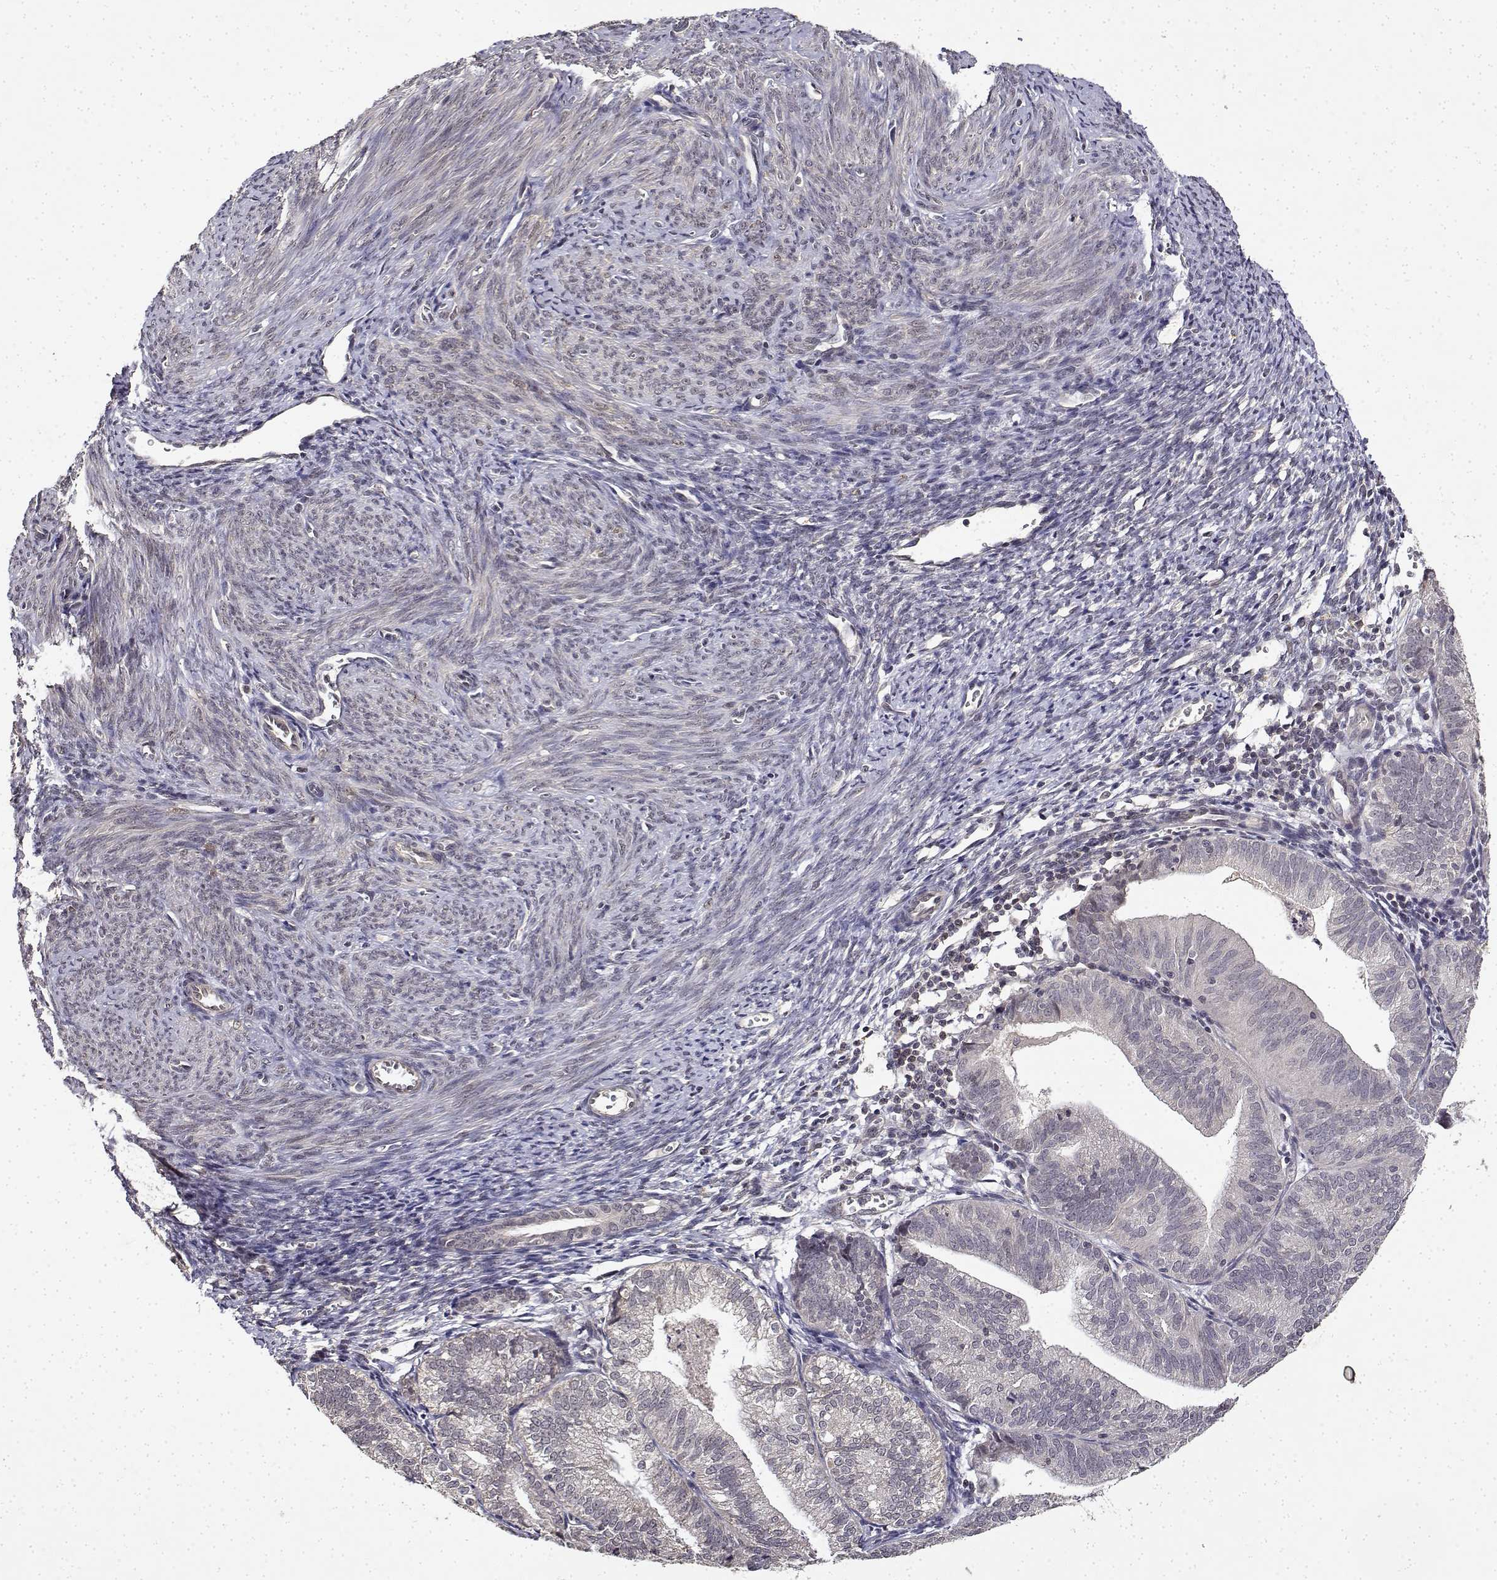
{"staining": {"intensity": "negative", "quantity": "none", "location": "none"}, "tissue": "endometrial cancer", "cell_type": "Tumor cells", "image_type": "cancer", "snomed": [{"axis": "morphology", "description": "Adenocarcinoma, NOS"}, {"axis": "topography", "description": "Endometrium"}], "caption": "Human endometrial cancer stained for a protein using immunohistochemistry (IHC) reveals no positivity in tumor cells.", "gene": "BDNF", "patient": {"sex": "female", "age": 70}}